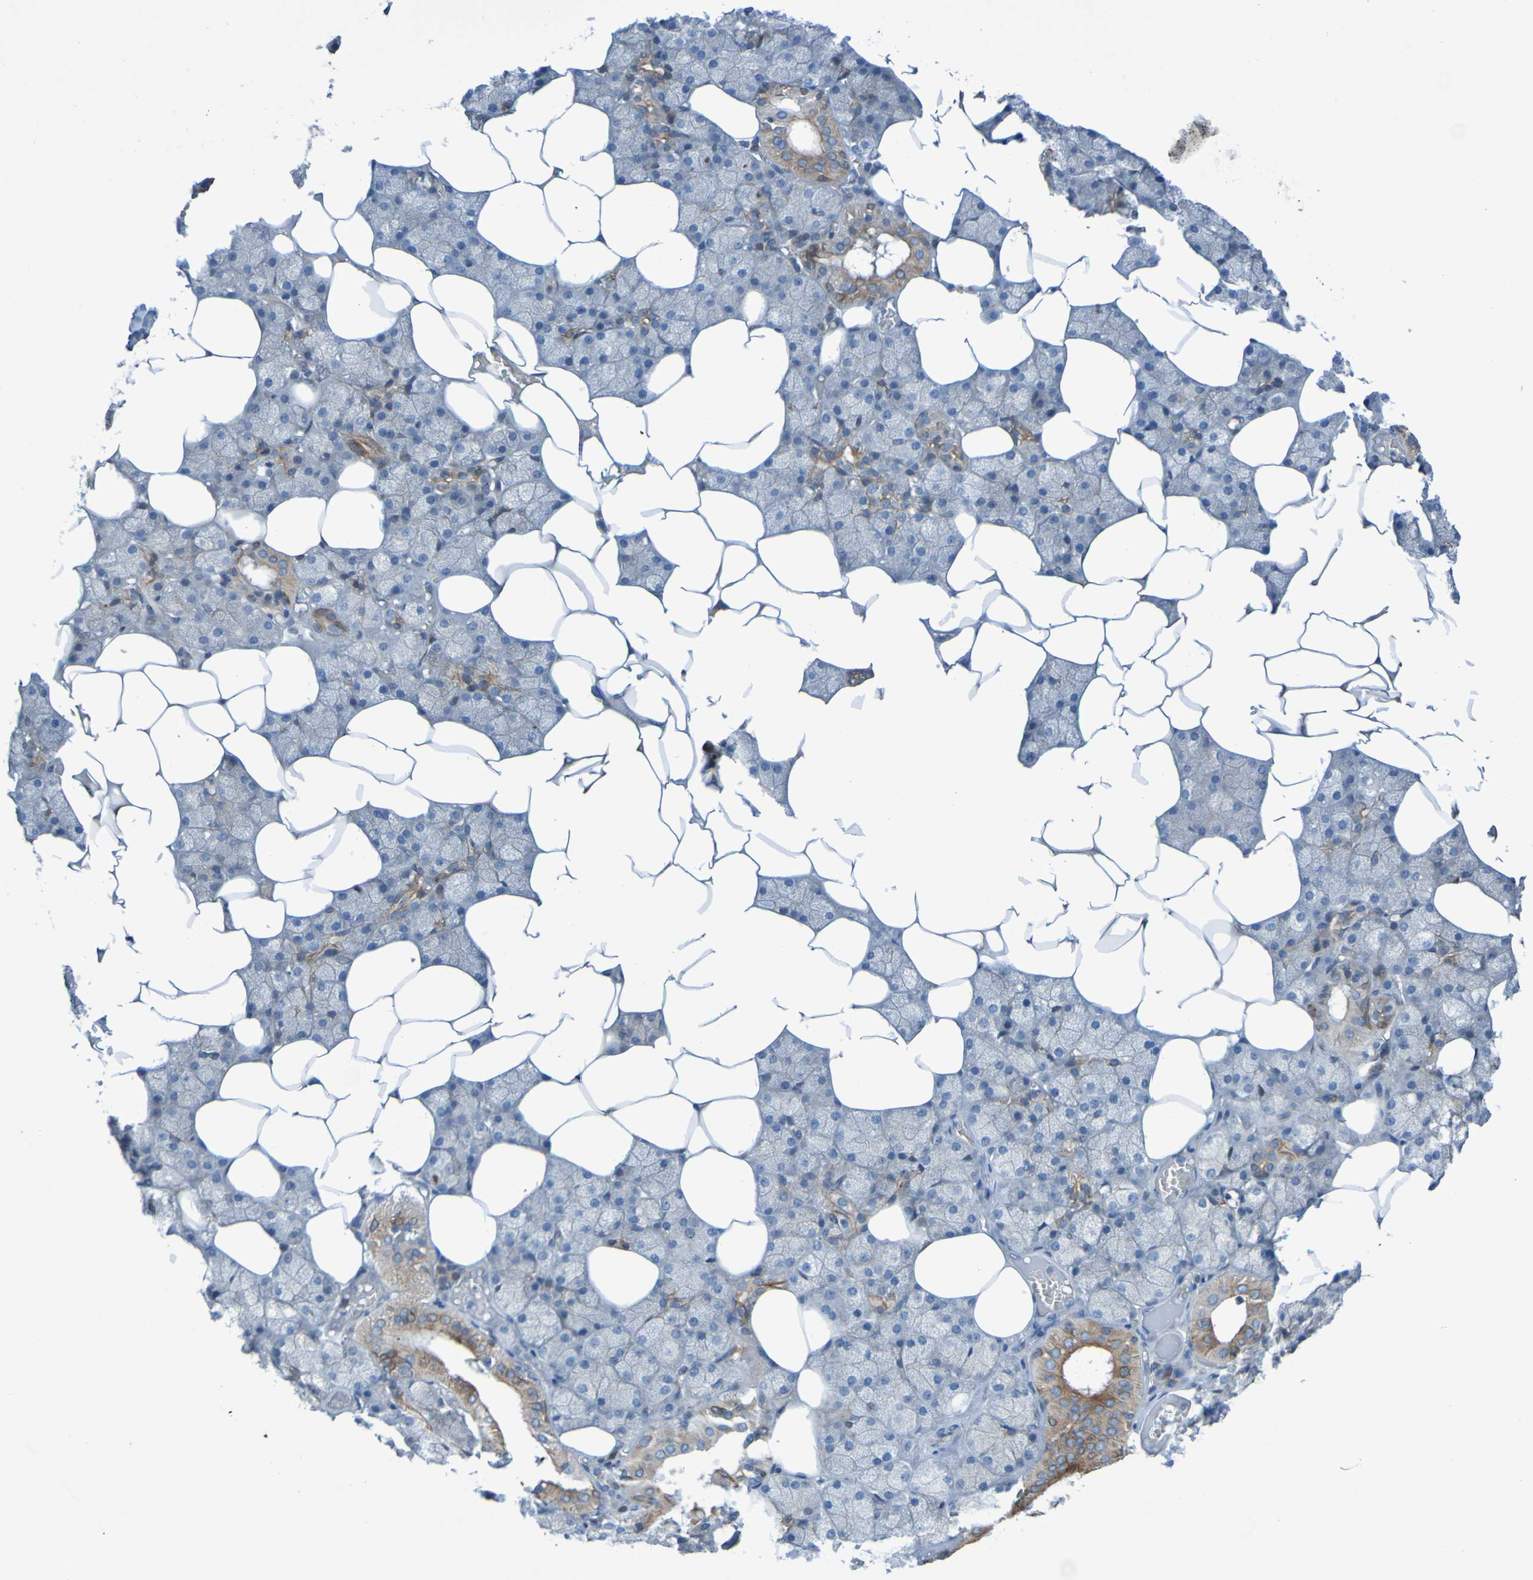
{"staining": {"intensity": "moderate", "quantity": "25%-75%", "location": "cytoplasmic/membranous"}, "tissue": "salivary gland", "cell_type": "Glandular cells", "image_type": "normal", "snomed": [{"axis": "morphology", "description": "Normal tissue, NOS"}, {"axis": "topography", "description": "Salivary gland"}], "caption": "Immunohistochemical staining of benign human salivary gland reveals moderate cytoplasmic/membranous protein expression in approximately 25%-75% of glandular cells.", "gene": "NPRL3", "patient": {"sex": "male", "age": 62}}